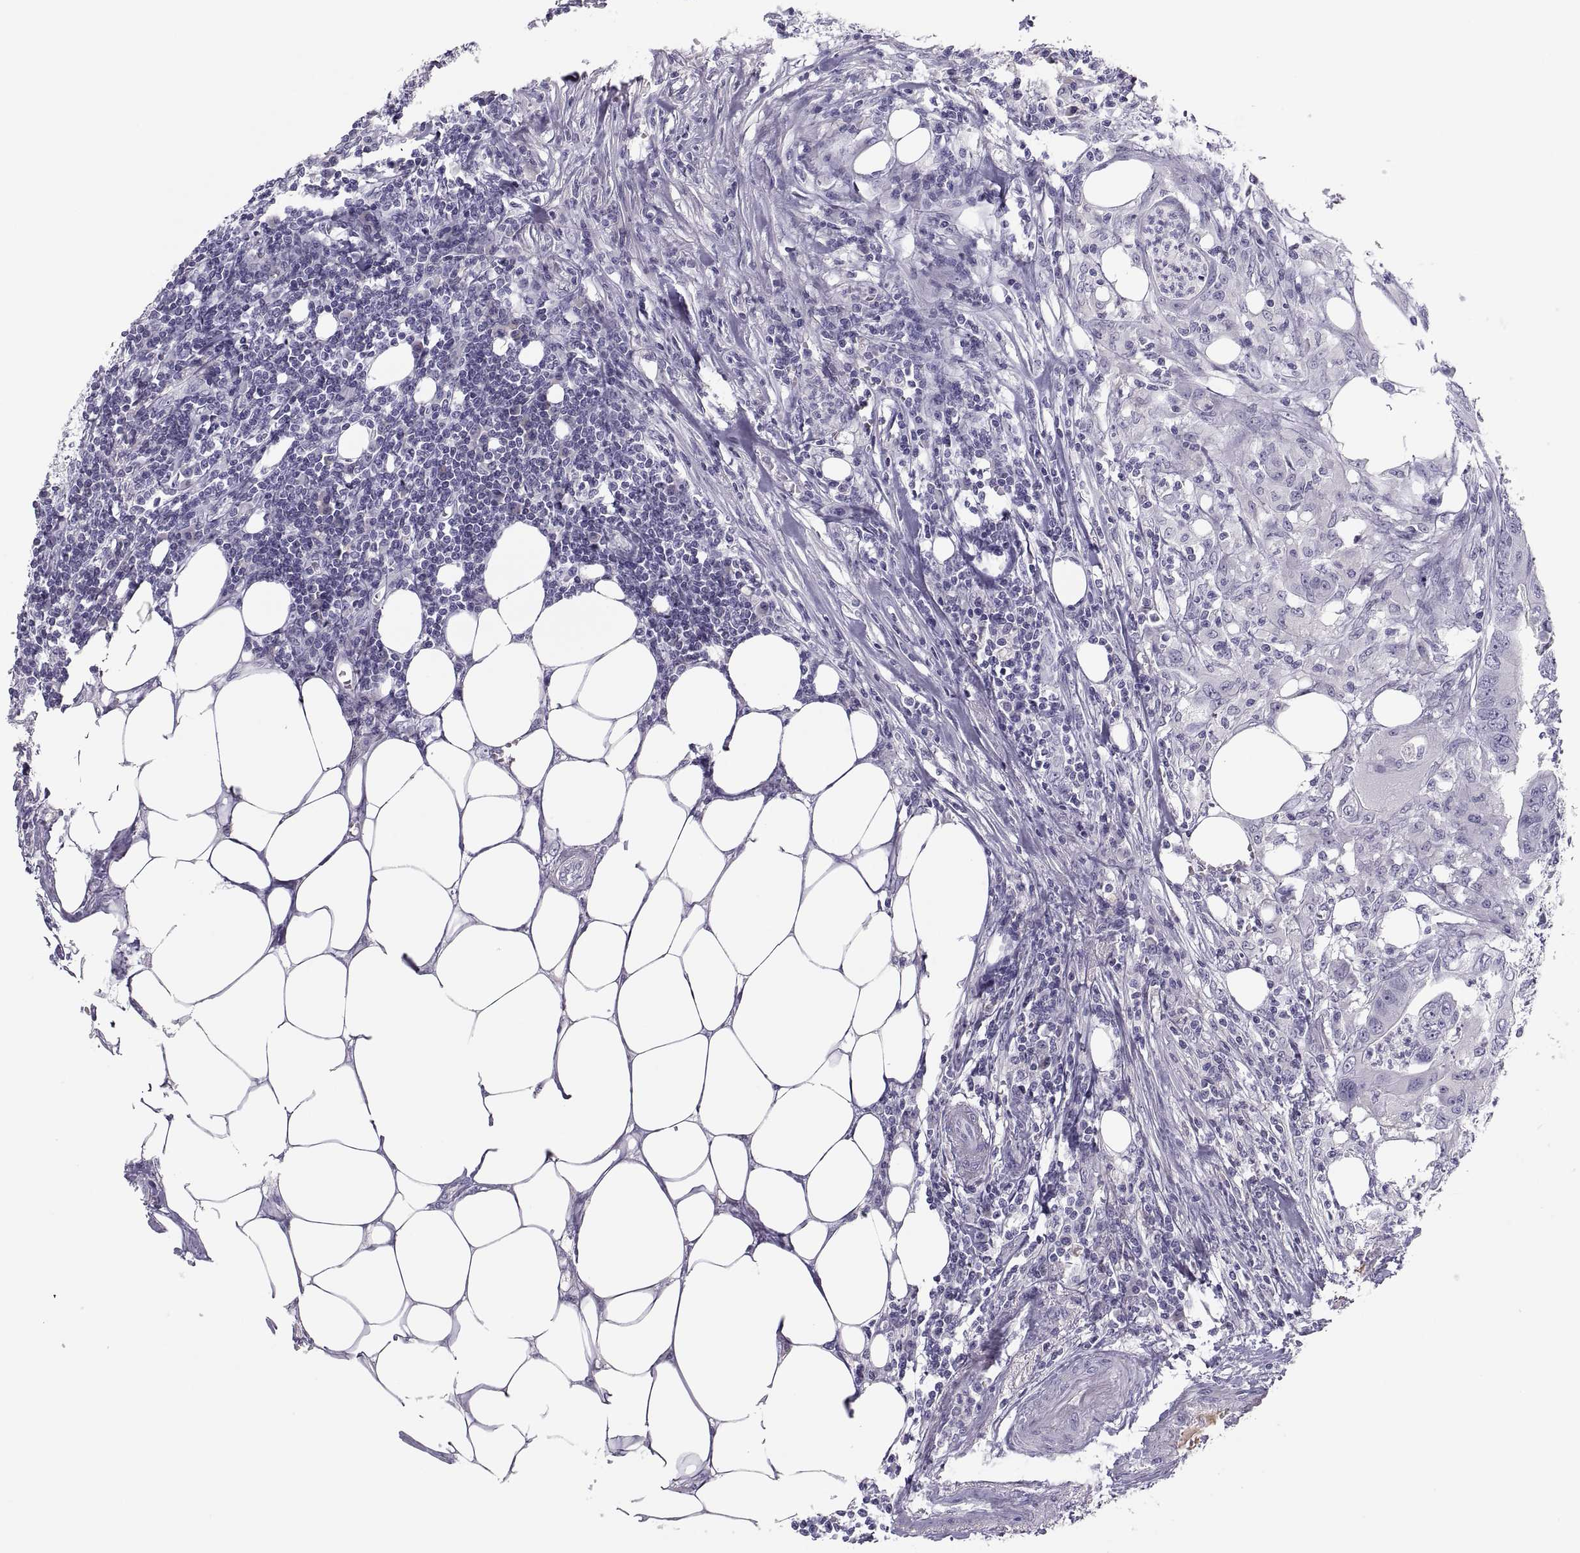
{"staining": {"intensity": "negative", "quantity": "none", "location": "none"}, "tissue": "colorectal cancer", "cell_type": "Tumor cells", "image_type": "cancer", "snomed": [{"axis": "morphology", "description": "Adenocarcinoma, NOS"}, {"axis": "topography", "description": "Colon"}], "caption": "The immunohistochemistry (IHC) micrograph has no significant expression in tumor cells of colorectal cancer tissue.", "gene": "MAGEB2", "patient": {"sex": "male", "age": 84}}